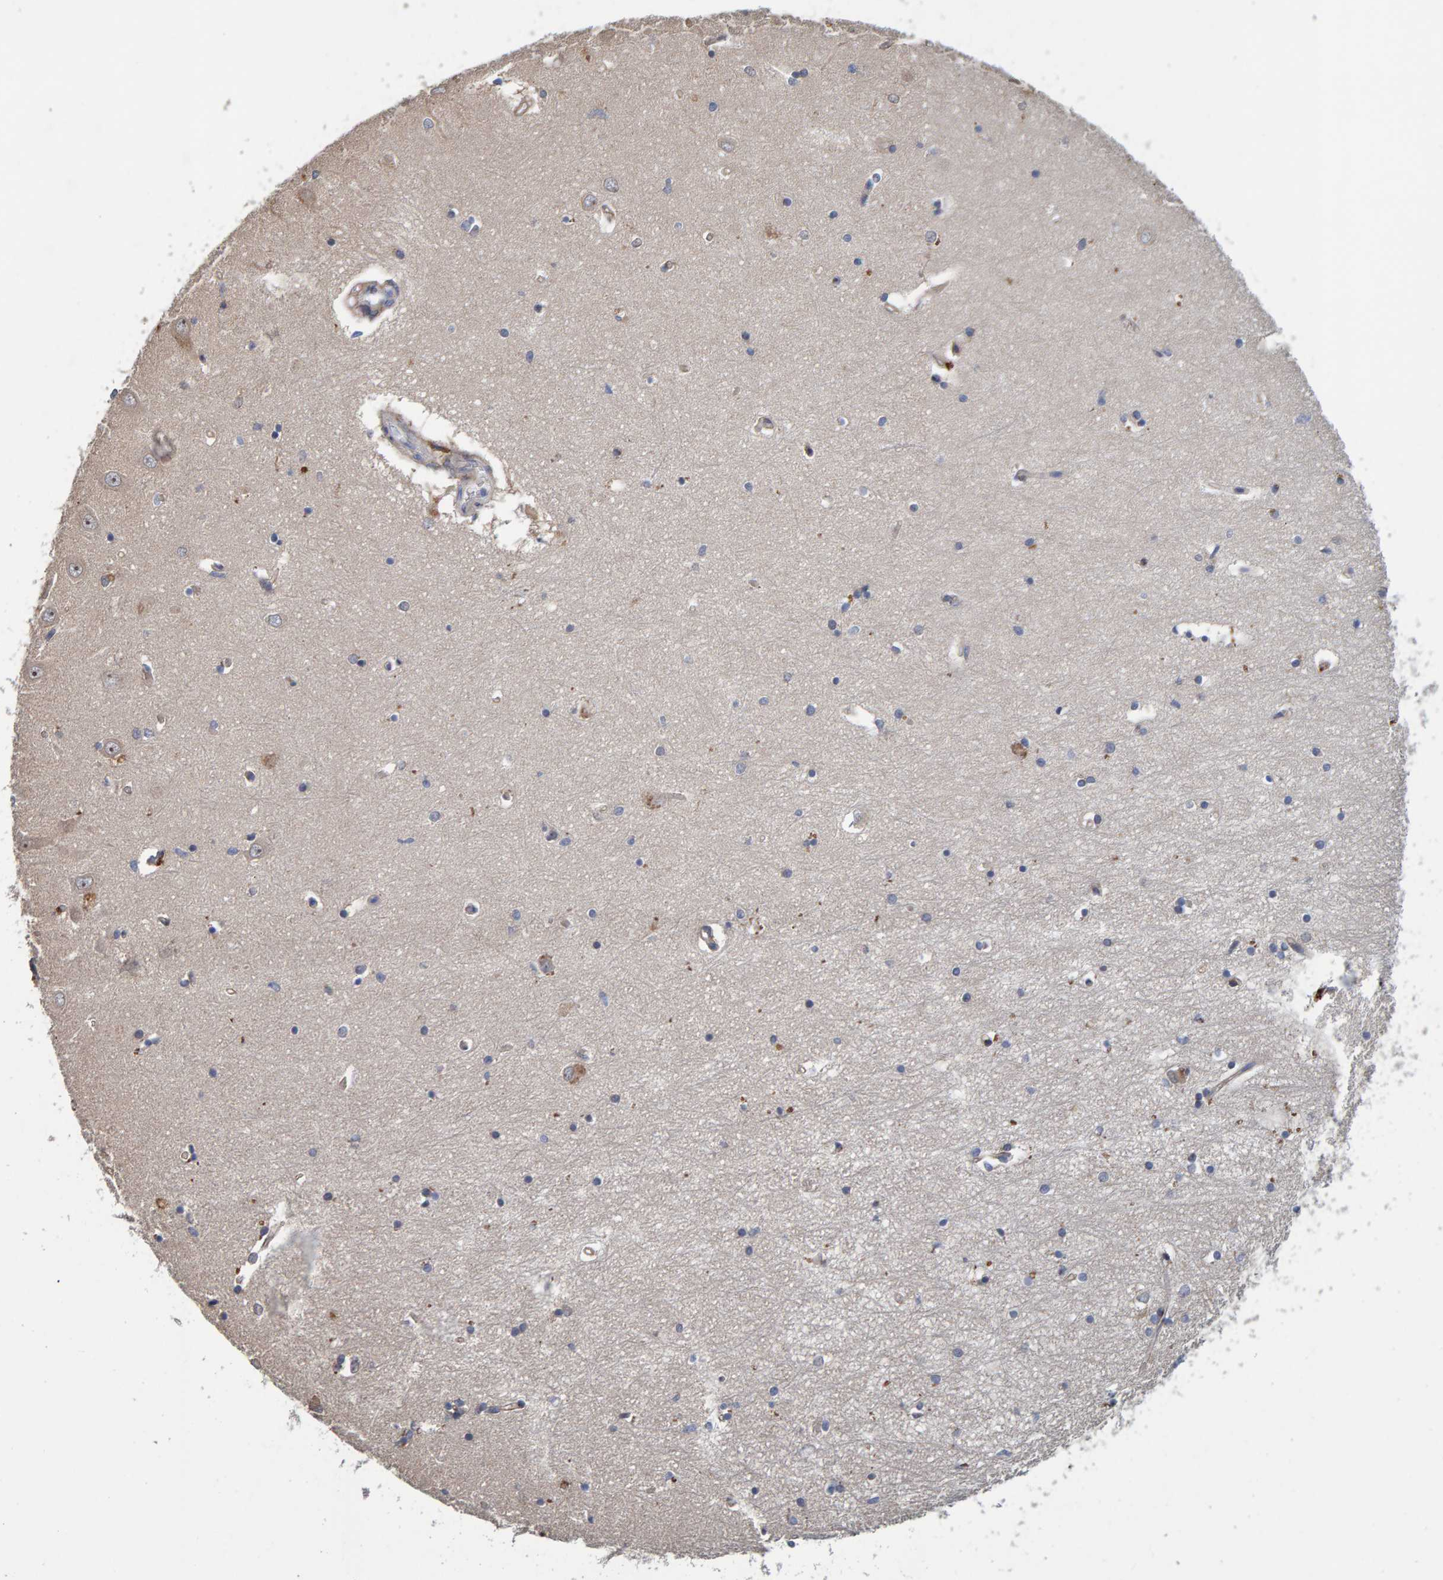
{"staining": {"intensity": "moderate", "quantity": "<25%", "location": "cytoplasmic/membranous"}, "tissue": "hippocampus", "cell_type": "Glial cells", "image_type": "normal", "snomed": [{"axis": "morphology", "description": "Normal tissue, NOS"}, {"axis": "topography", "description": "Hippocampus"}], "caption": "Protein expression analysis of benign hippocampus exhibits moderate cytoplasmic/membranous positivity in approximately <25% of glial cells.", "gene": "CCDC25", "patient": {"sex": "male", "age": 70}}